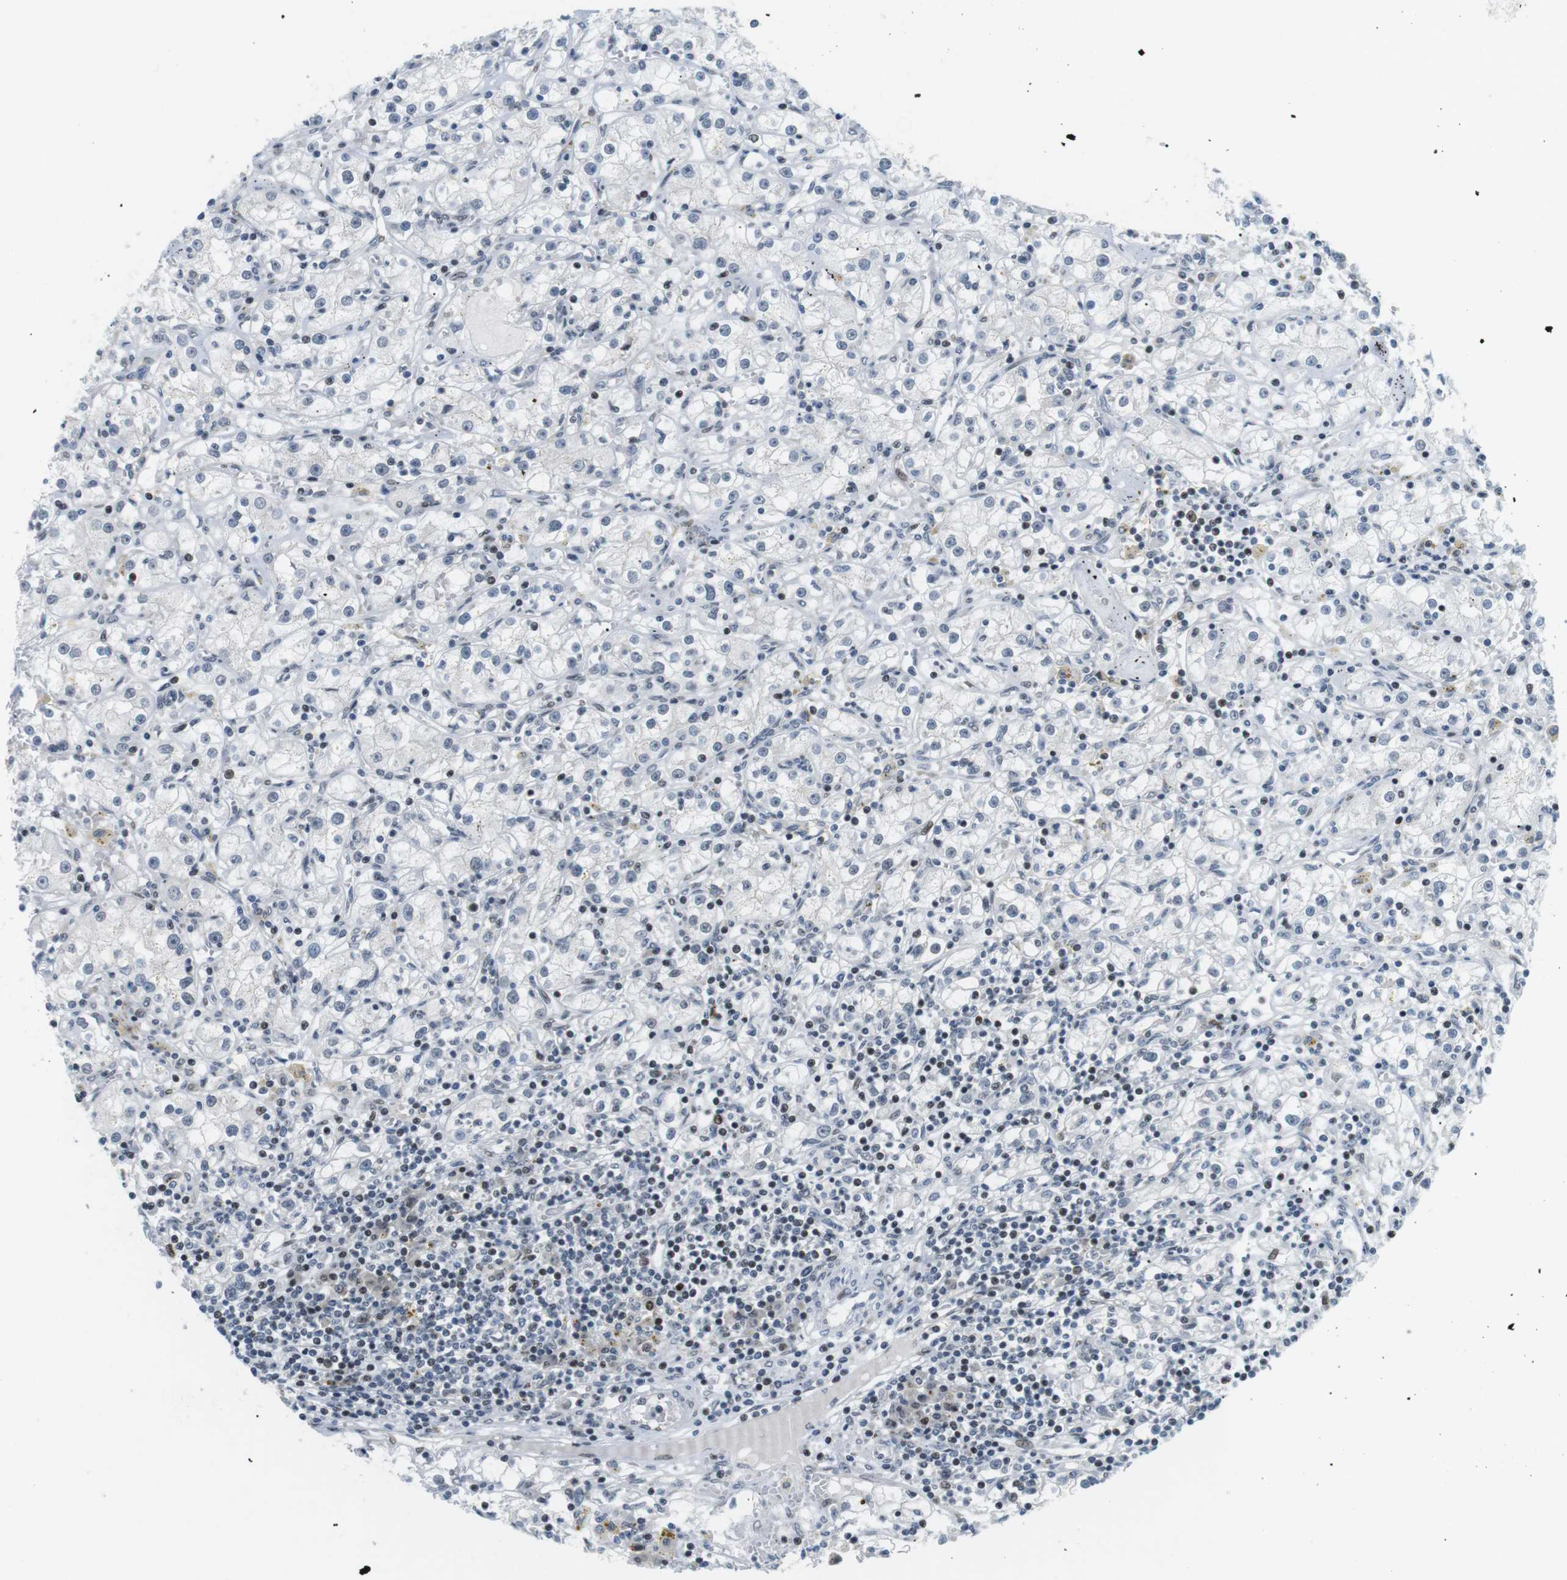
{"staining": {"intensity": "negative", "quantity": "none", "location": "none"}, "tissue": "renal cancer", "cell_type": "Tumor cells", "image_type": "cancer", "snomed": [{"axis": "morphology", "description": "Adenocarcinoma, NOS"}, {"axis": "topography", "description": "Kidney"}], "caption": "Immunohistochemistry (IHC) histopathology image of adenocarcinoma (renal) stained for a protein (brown), which shows no expression in tumor cells.", "gene": "CDC27", "patient": {"sex": "male", "age": 56}}